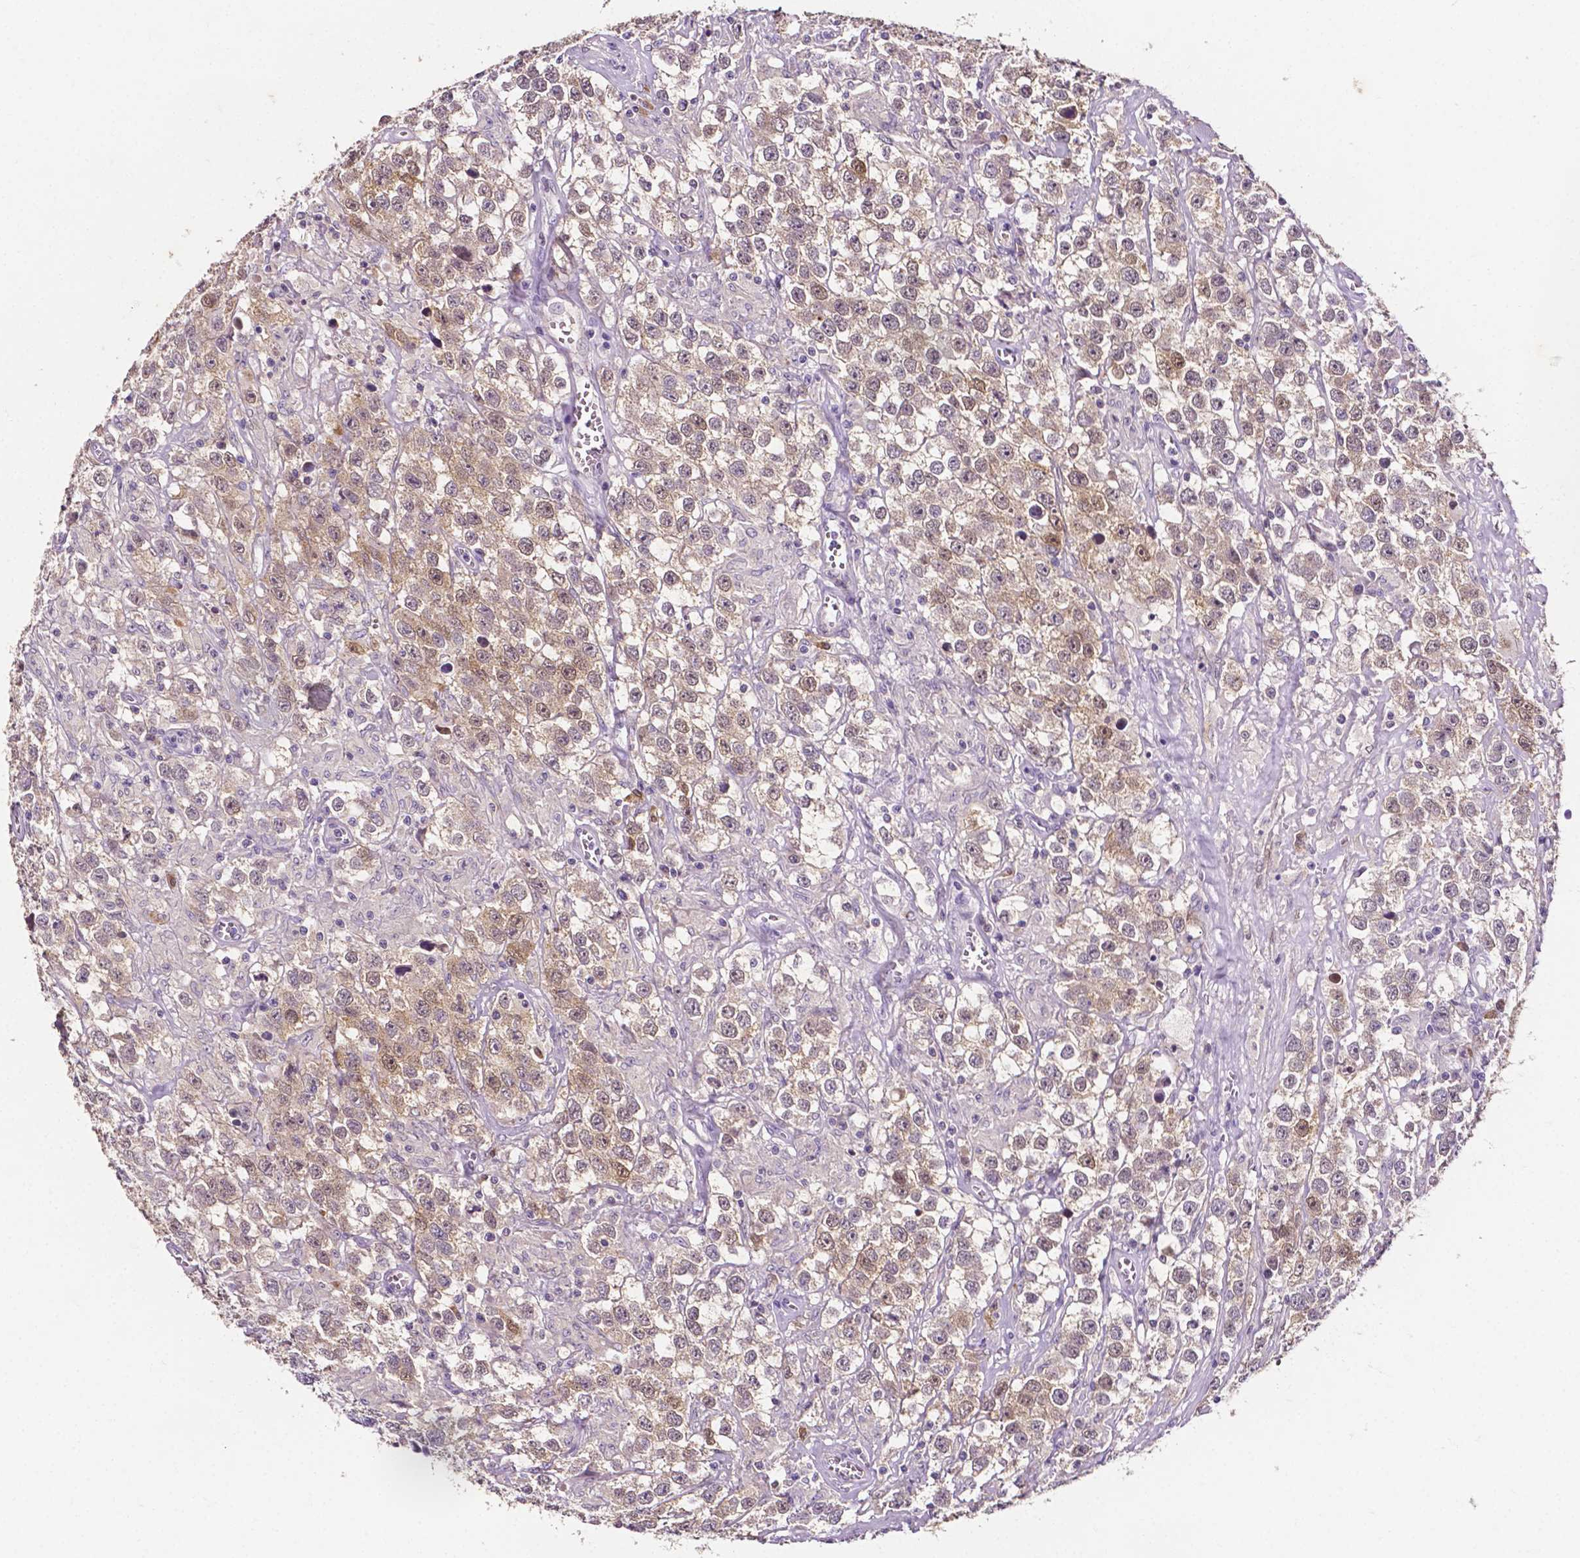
{"staining": {"intensity": "weak", "quantity": ">75%", "location": "cytoplasmic/membranous"}, "tissue": "testis cancer", "cell_type": "Tumor cells", "image_type": "cancer", "snomed": [{"axis": "morphology", "description": "Seminoma, NOS"}, {"axis": "topography", "description": "Testis"}], "caption": "Seminoma (testis) stained with DAB (3,3'-diaminobenzidine) immunohistochemistry (IHC) demonstrates low levels of weak cytoplasmic/membranous staining in about >75% of tumor cells. Immunohistochemistry (ihc) stains the protein in brown and the nuclei are stained blue.", "gene": "PSAT1", "patient": {"sex": "male", "age": 43}}